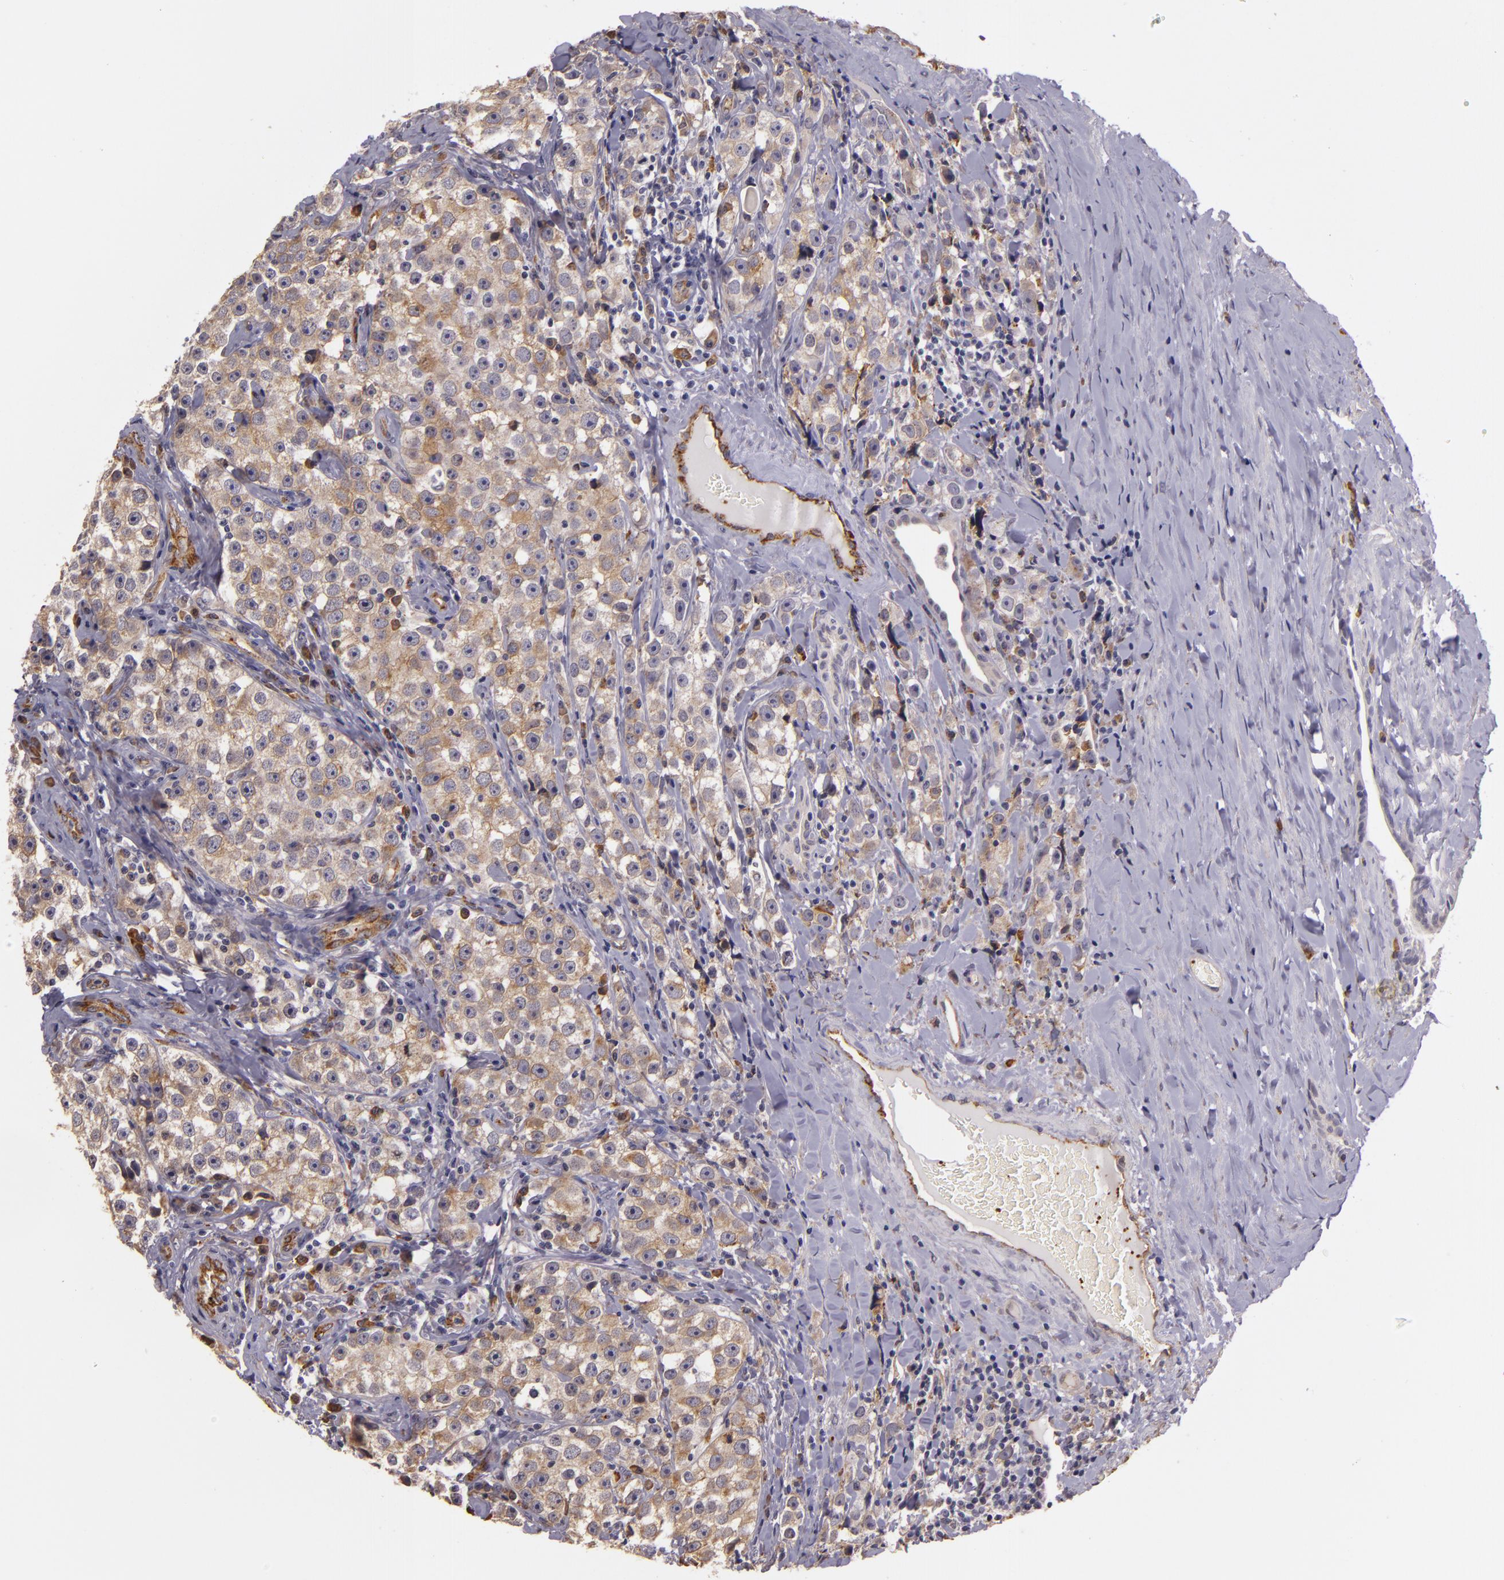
{"staining": {"intensity": "weak", "quantity": "25%-75%", "location": "cytoplasmic/membranous"}, "tissue": "testis cancer", "cell_type": "Tumor cells", "image_type": "cancer", "snomed": [{"axis": "morphology", "description": "Seminoma, NOS"}, {"axis": "topography", "description": "Testis"}], "caption": "Weak cytoplasmic/membranous protein expression is present in about 25%-75% of tumor cells in testis cancer (seminoma). (DAB (3,3'-diaminobenzidine) = brown stain, brightfield microscopy at high magnification).", "gene": "SYTL4", "patient": {"sex": "male", "age": 32}}